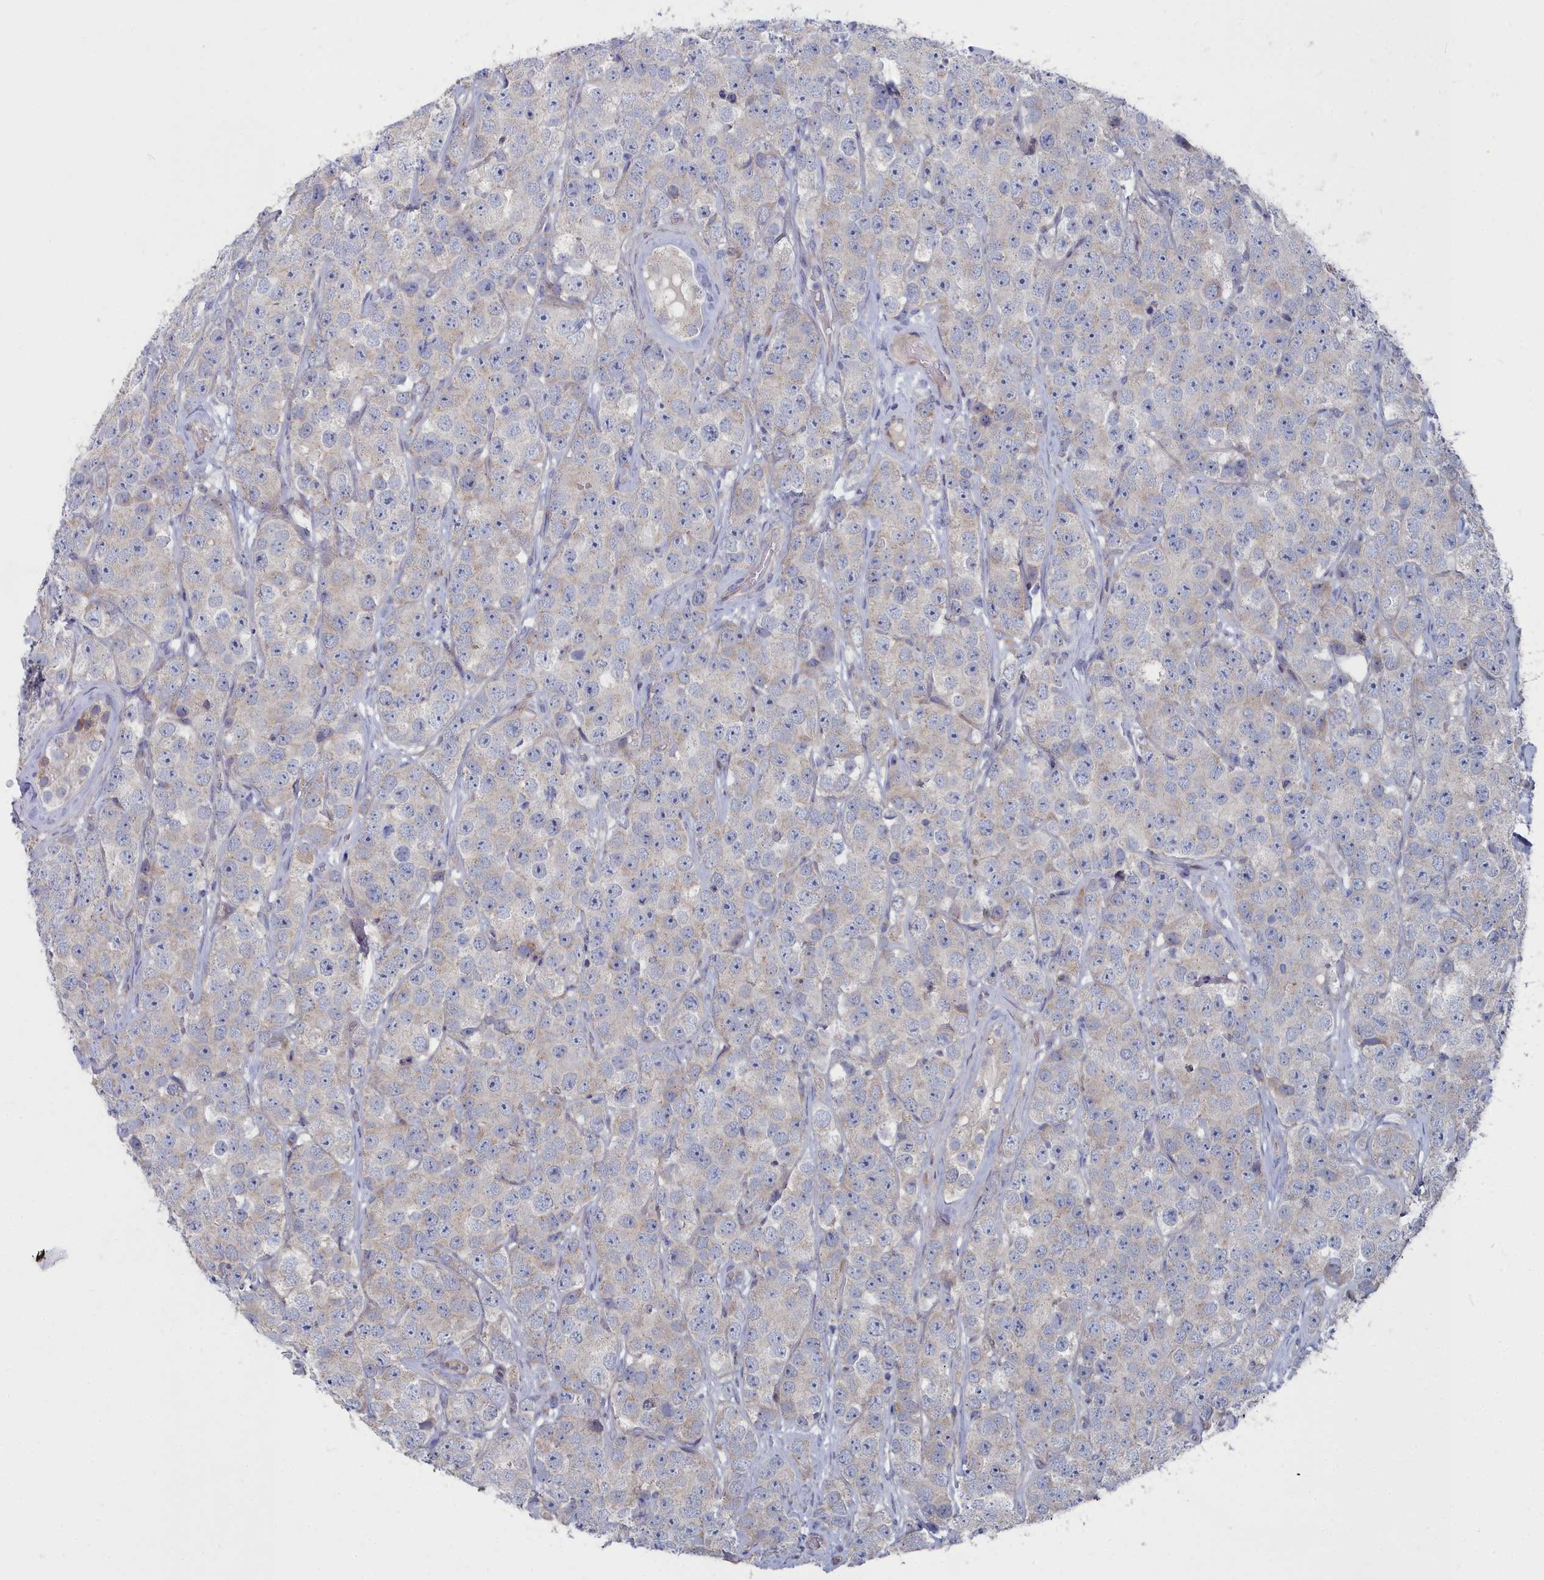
{"staining": {"intensity": "negative", "quantity": "none", "location": "none"}, "tissue": "testis cancer", "cell_type": "Tumor cells", "image_type": "cancer", "snomed": [{"axis": "morphology", "description": "Seminoma, NOS"}, {"axis": "topography", "description": "Testis"}], "caption": "DAB immunohistochemical staining of human testis cancer demonstrates no significant expression in tumor cells.", "gene": "SHISAL2A", "patient": {"sex": "male", "age": 28}}